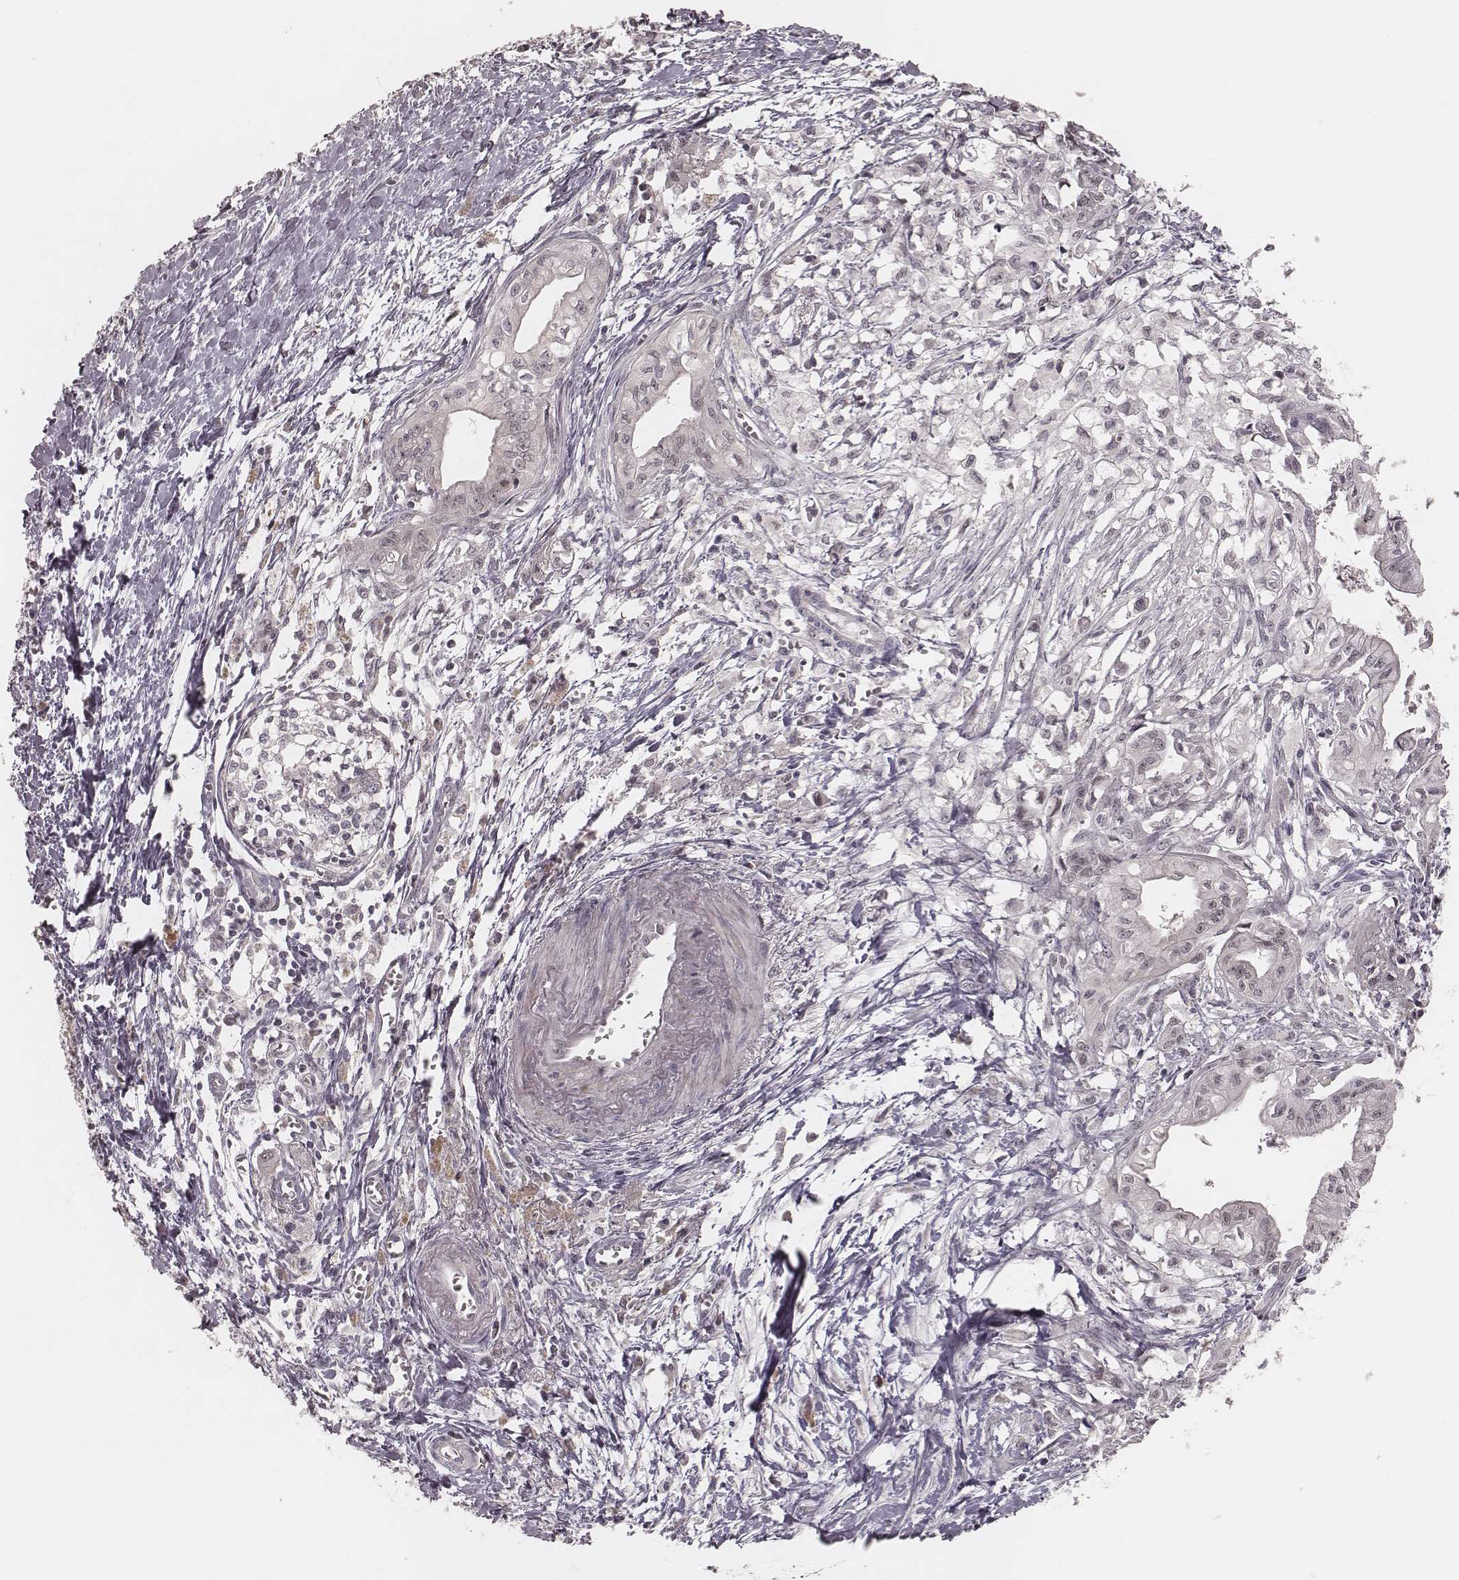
{"staining": {"intensity": "negative", "quantity": "none", "location": "none"}, "tissue": "pancreatic cancer", "cell_type": "Tumor cells", "image_type": "cancer", "snomed": [{"axis": "morphology", "description": "Adenocarcinoma, NOS"}, {"axis": "topography", "description": "Pancreas"}], "caption": "High magnification brightfield microscopy of pancreatic cancer (adenocarcinoma) stained with DAB (3,3'-diaminobenzidine) (brown) and counterstained with hematoxylin (blue): tumor cells show no significant staining.", "gene": "FAM13B", "patient": {"sex": "female", "age": 61}}